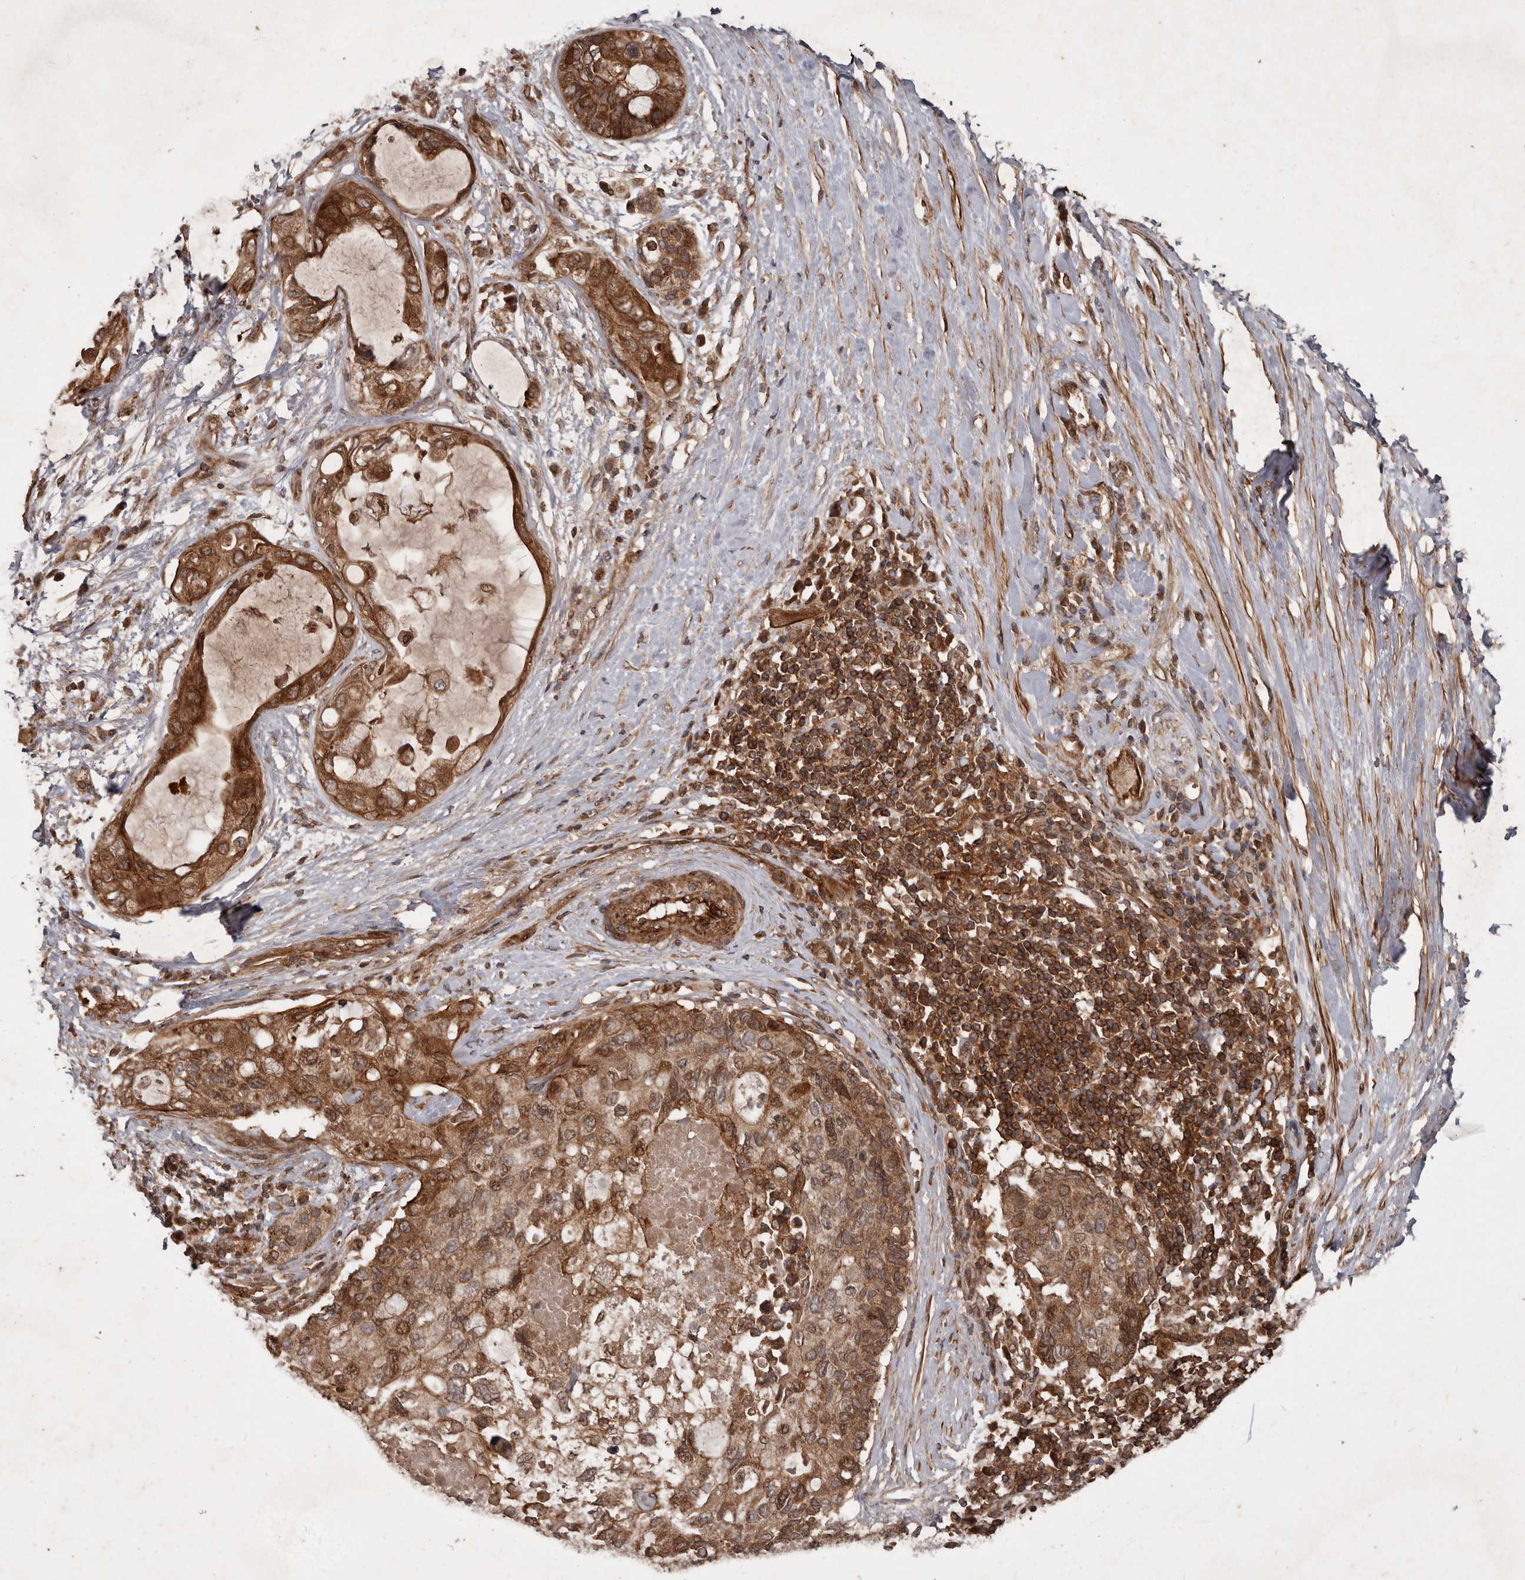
{"staining": {"intensity": "strong", "quantity": ">75%", "location": "cytoplasmic/membranous"}, "tissue": "pancreatic cancer", "cell_type": "Tumor cells", "image_type": "cancer", "snomed": [{"axis": "morphology", "description": "Adenocarcinoma, NOS"}, {"axis": "topography", "description": "Pancreas"}], "caption": "Protein staining demonstrates strong cytoplasmic/membranous positivity in about >75% of tumor cells in pancreatic cancer (adenocarcinoma). The protein of interest is stained brown, and the nuclei are stained in blue (DAB (3,3'-diaminobenzidine) IHC with brightfield microscopy, high magnification).", "gene": "STK36", "patient": {"sex": "female", "age": 56}}